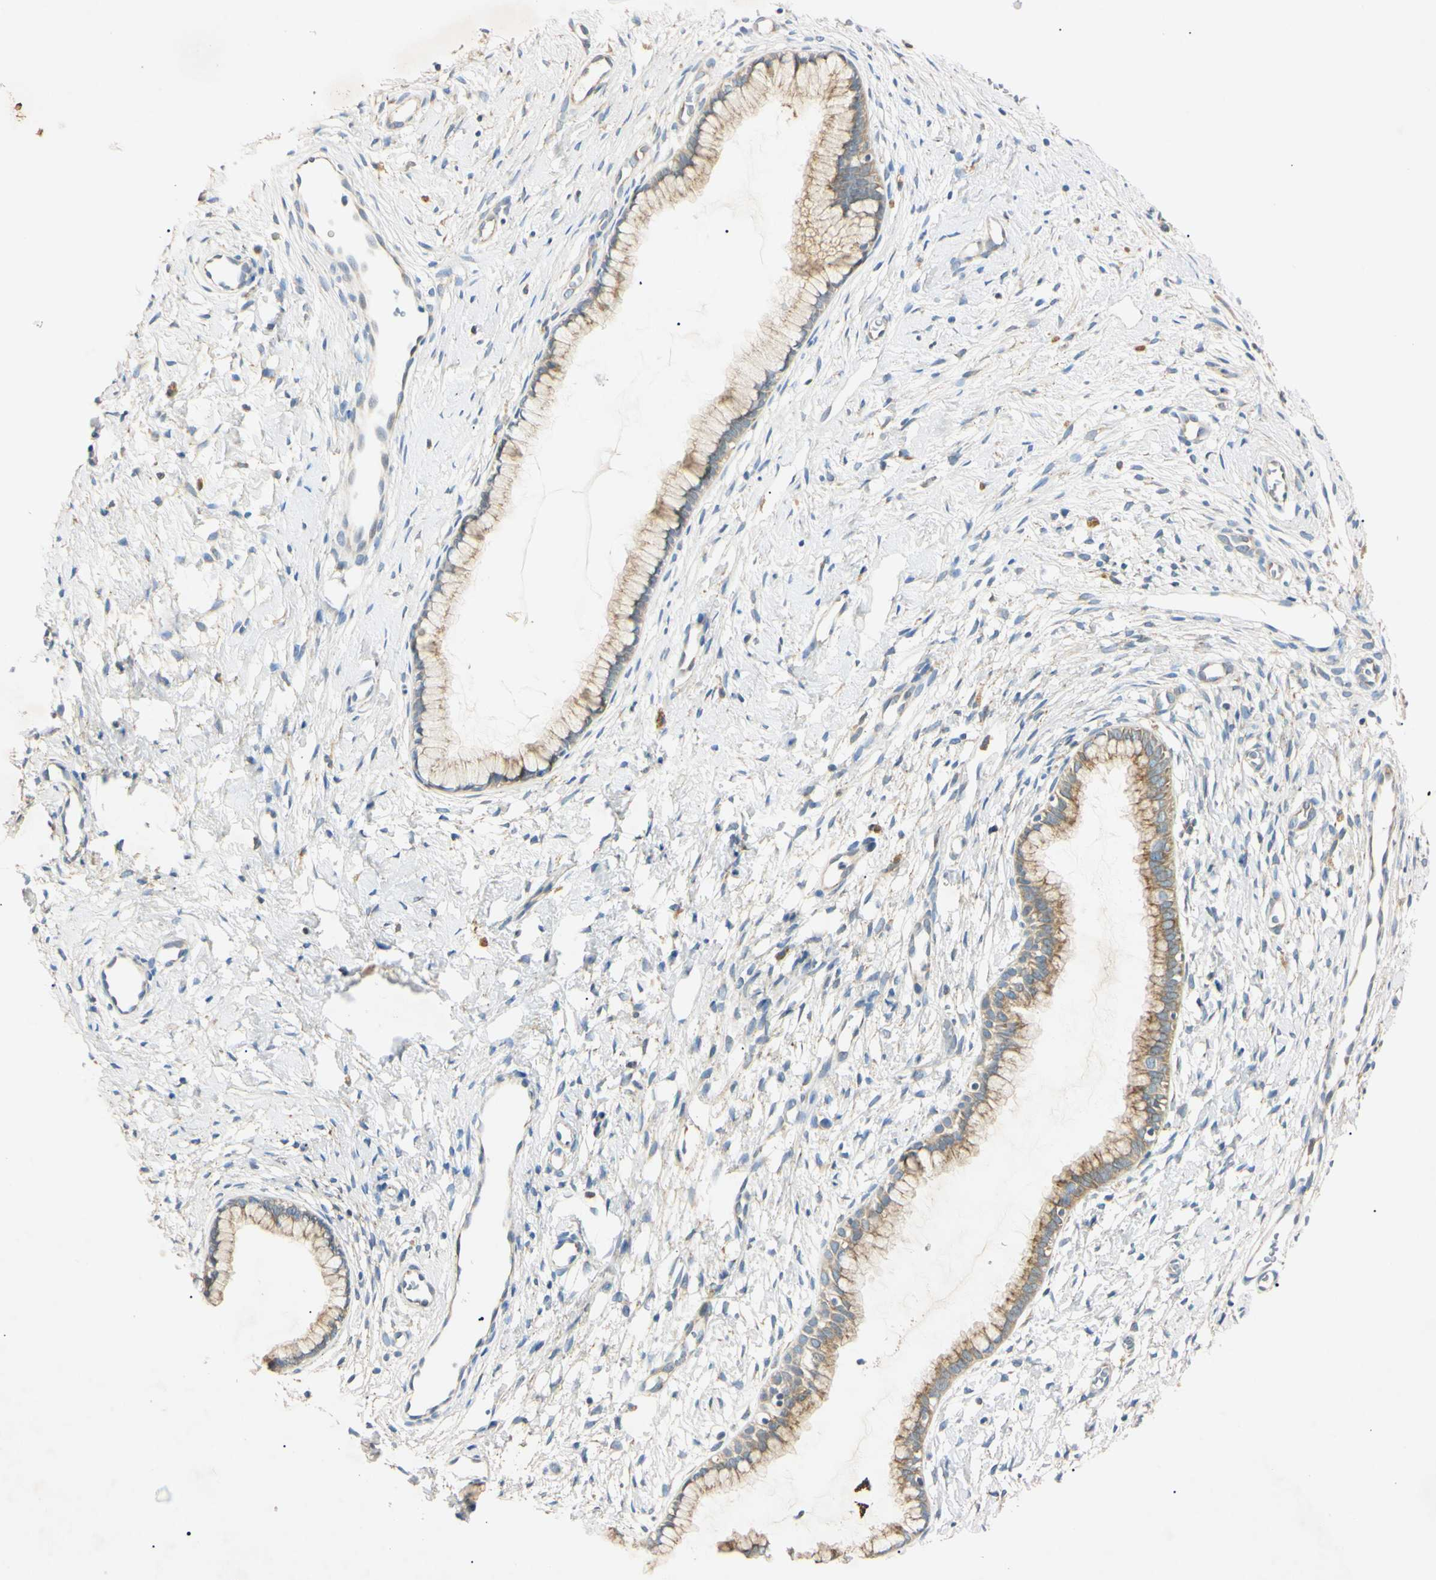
{"staining": {"intensity": "moderate", "quantity": "25%-75%", "location": "cytoplasmic/membranous"}, "tissue": "cervix", "cell_type": "Glandular cells", "image_type": "normal", "snomed": [{"axis": "morphology", "description": "Normal tissue, NOS"}, {"axis": "topography", "description": "Cervix"}], "caption": "Immunohistochemistry (IHC) staining of unremarkable cervix, which reveals medium levels of moderate cytoplasmic/membranous staining in approximately 25%-75% of glandular cells indicating moderate cytoplasmic/membranous protein staining. The staining was performed using DAB (3,3'-diaminobenzidine) (brown) for protein detection and nuclei were counterstained in hematoxylin (blue).", "gene": "DNAJB12", "patient": {"sex": "female", "age": 65}}